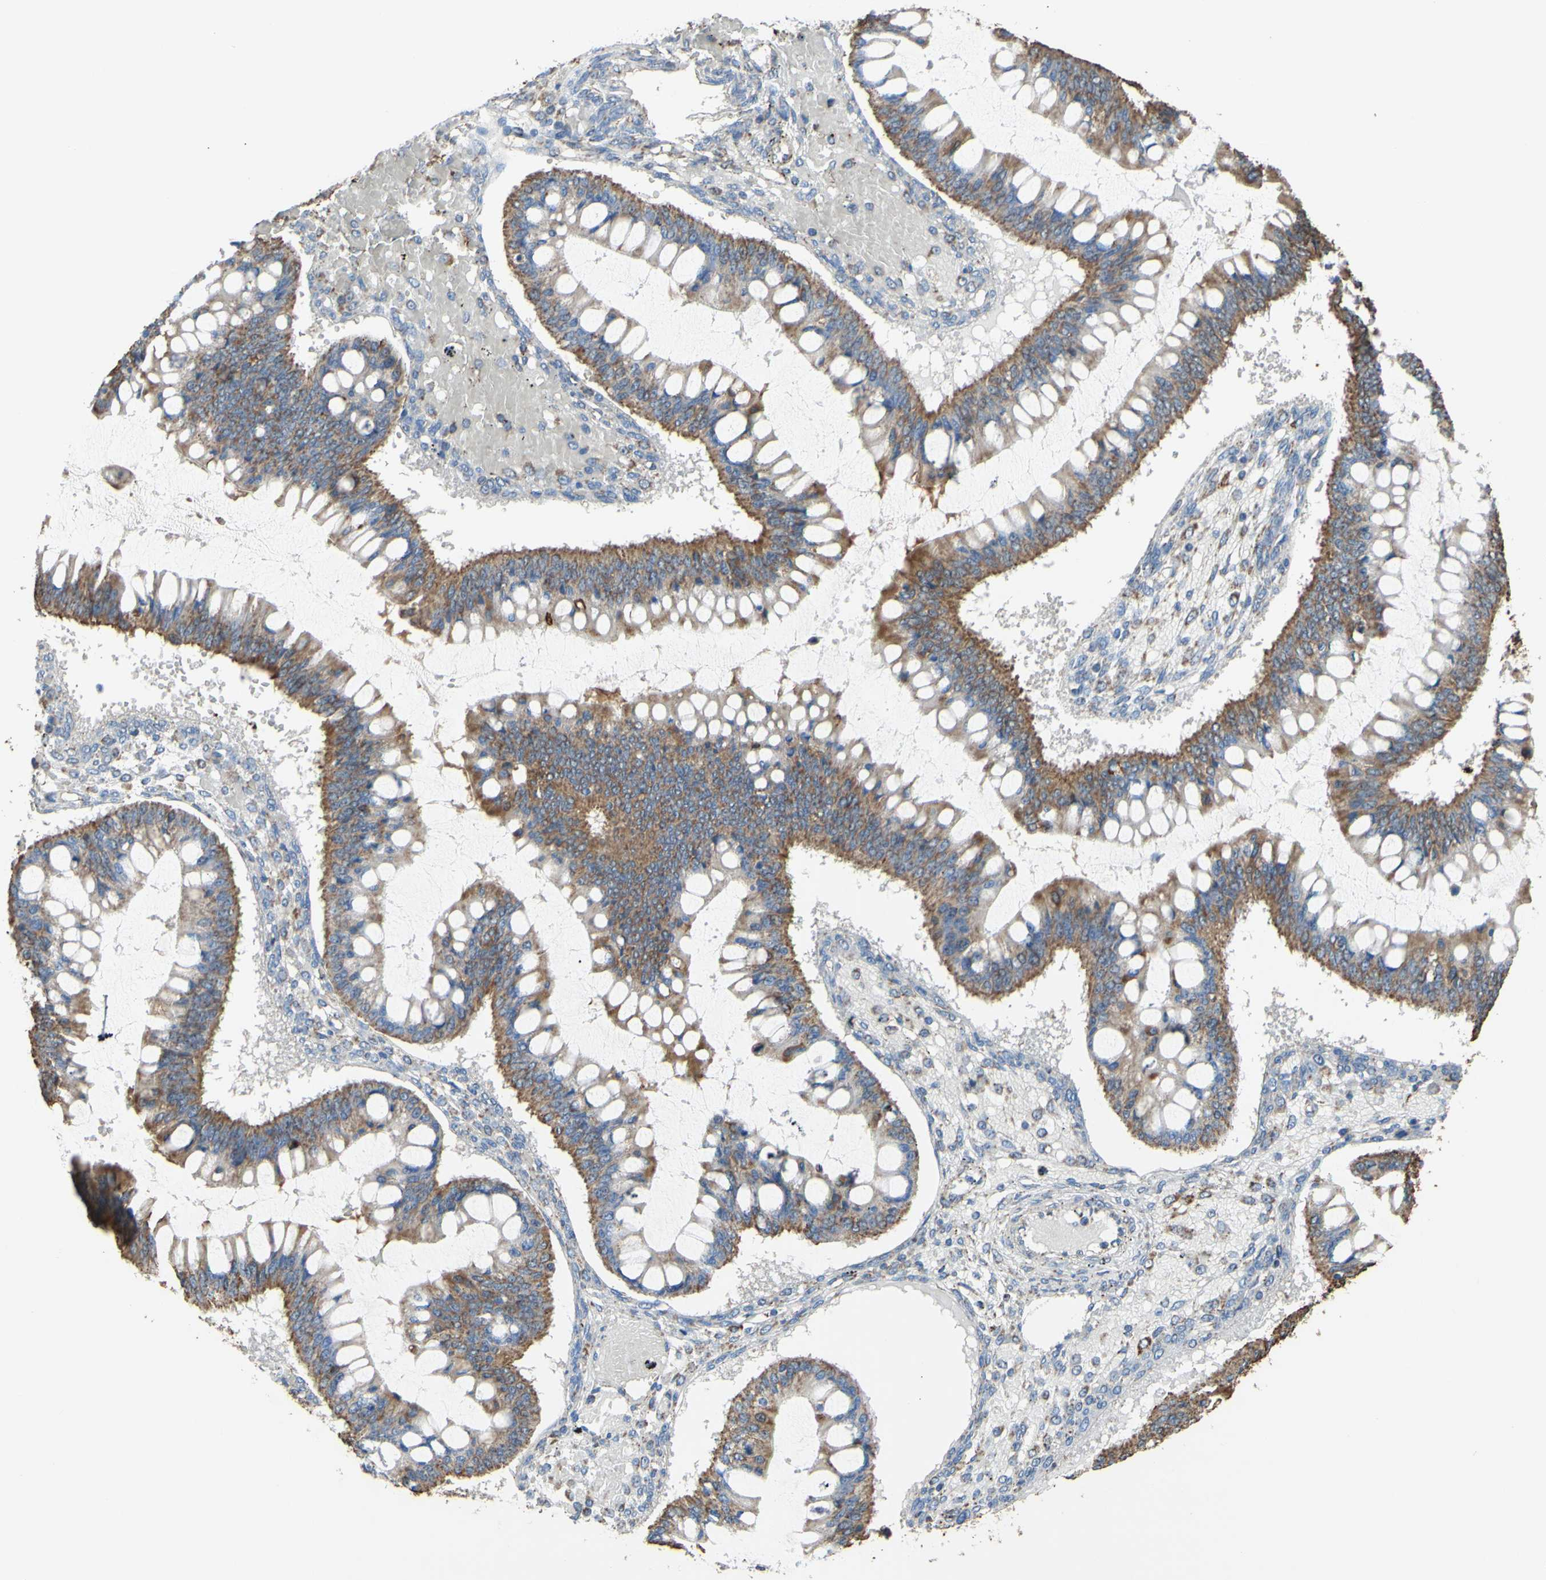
{"staining": {"intensity": "moderate", "quantity": ">75%", "location": "cytoplasmic/membranous"}, "tissue": "ovarian cancer", "cell_type": "Tumor cells", "image_type": "cancer", "snomed": [{"axis": "morphology", "description": "Cystadenocarcinoma, mucinous, NOS"}, {"axis": "topography", "description": "Ovary"}], "caption": "The micrograph displays immunohistochemical staining of ovarian cancer. There is moderate cytoplasmic/membranous staining is present in approximately >75% of tumor cells. (DAB (3,3'-diaminobenzidine) = brown stain, brightfield microscopy at high magnification).", "gene": "CMKLR2", "patient": {"sex": "female", "age": 73}}